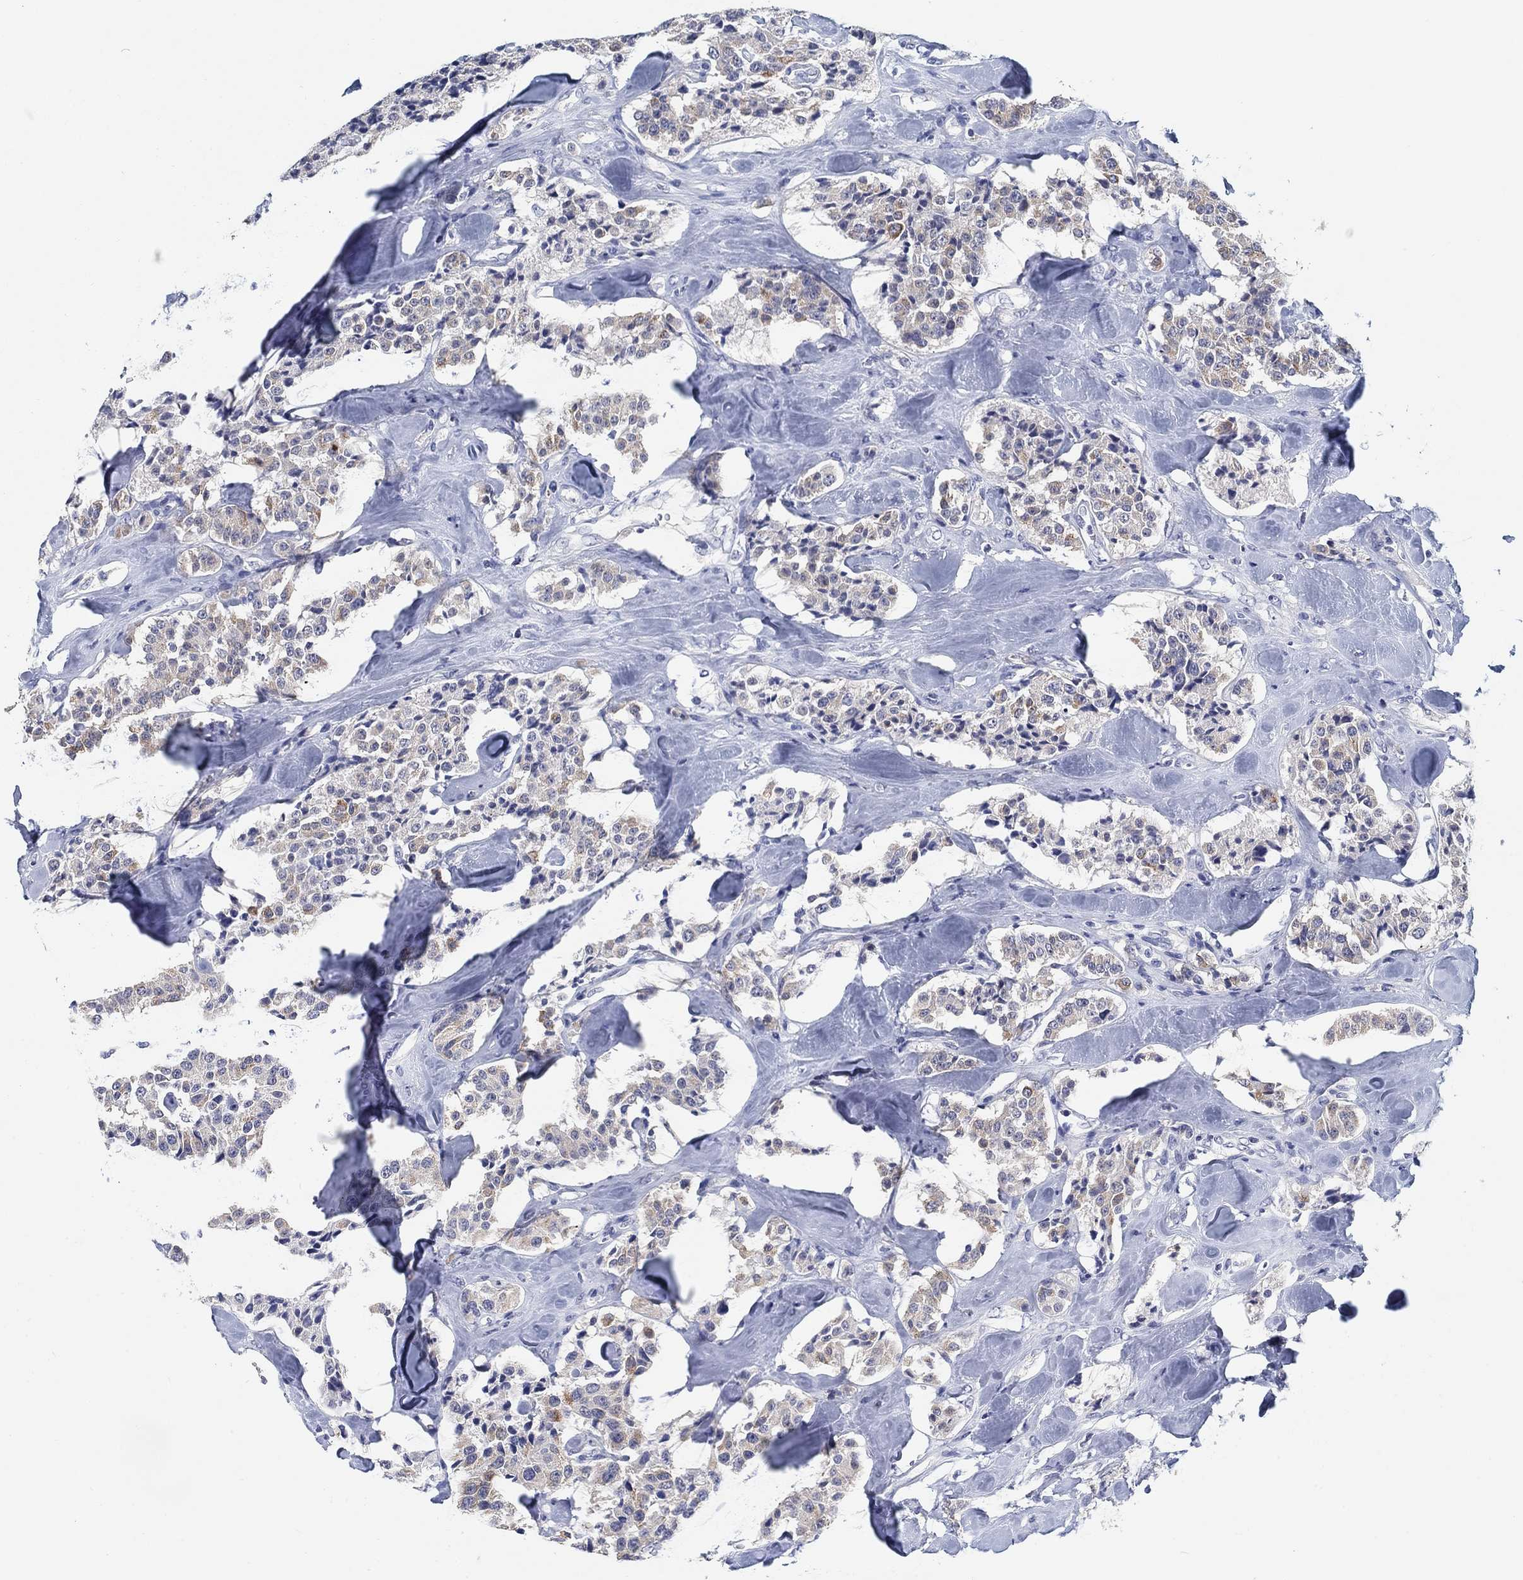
{"staining": {"intensity": "weak", "quantity": "25%-75%", "location": "cytoplasmic/membranous"}, "tissue": "carcinoid", "cell_type": "Tumor cells", "image_type": "cancer", "snomed": [{"axis": "morphology", "description": "Carcinoid, malignant, NOS"}, {"axis": "topography", "description": "Pancreas"}], "caption": "Human carcinoid stained for a protein (brown) reveals weak cytoplasmic/membranous positive positivity in about 25%-75% of tumor cells.", "gene": "CLUL1", "patient": {"sex": "male", "age": 41}}